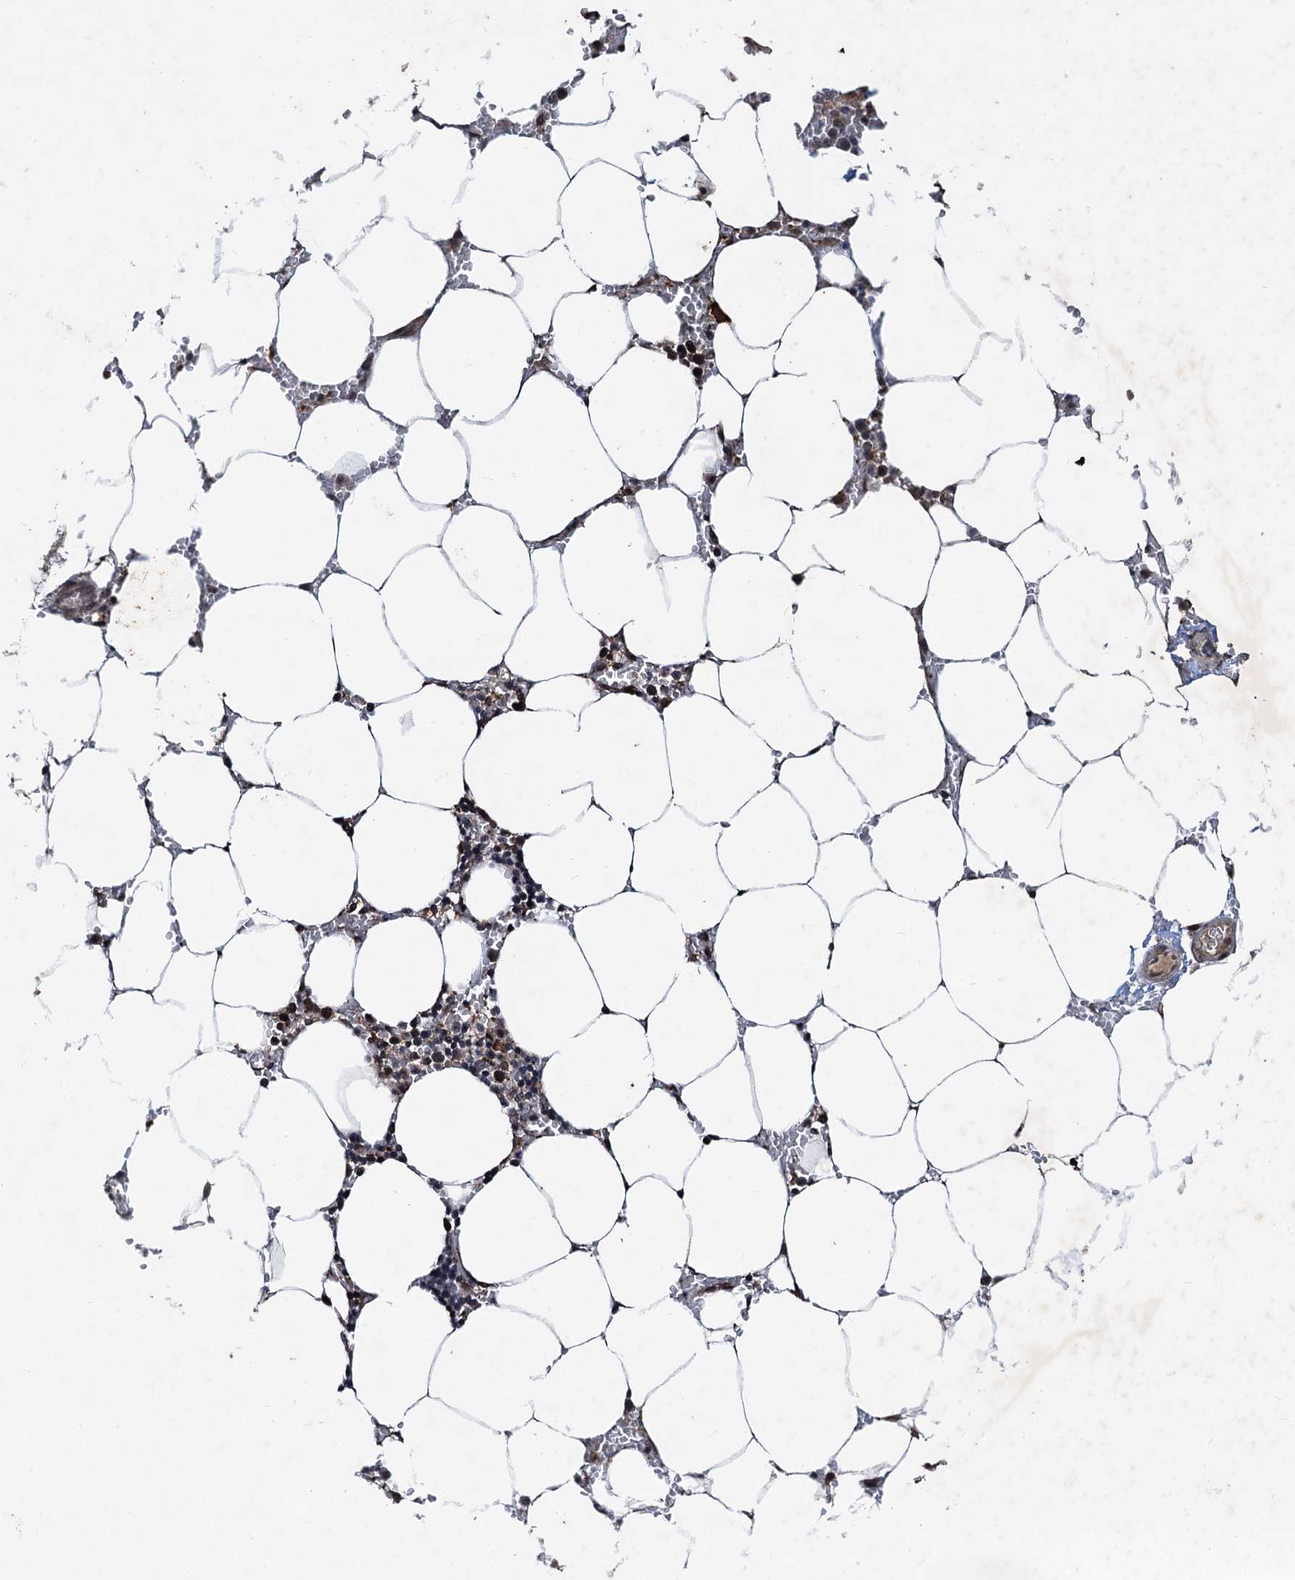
{"staining": {"intensity": "strong", "quantity": "<25%", "location": "cytoplasmic/membranous"}, "tissue": "bone marrow", "cell_type": "Hematopoietic cells", "image_type": "normal", "snomed": [{"axis": "morphology", "description": "Normal tissue, NOS"}, {"axis": "topography", "description": "Bone marrow"}], "caption": "A brown stain shows strong cytoplasmic/membranous staining of a protein in hematopoietic cells of benign bone marrow. (DAB IHC with brightfield microscopy, high magnification).", "gene": "REP15", "patient": {"sex": "male", "age": 70}}